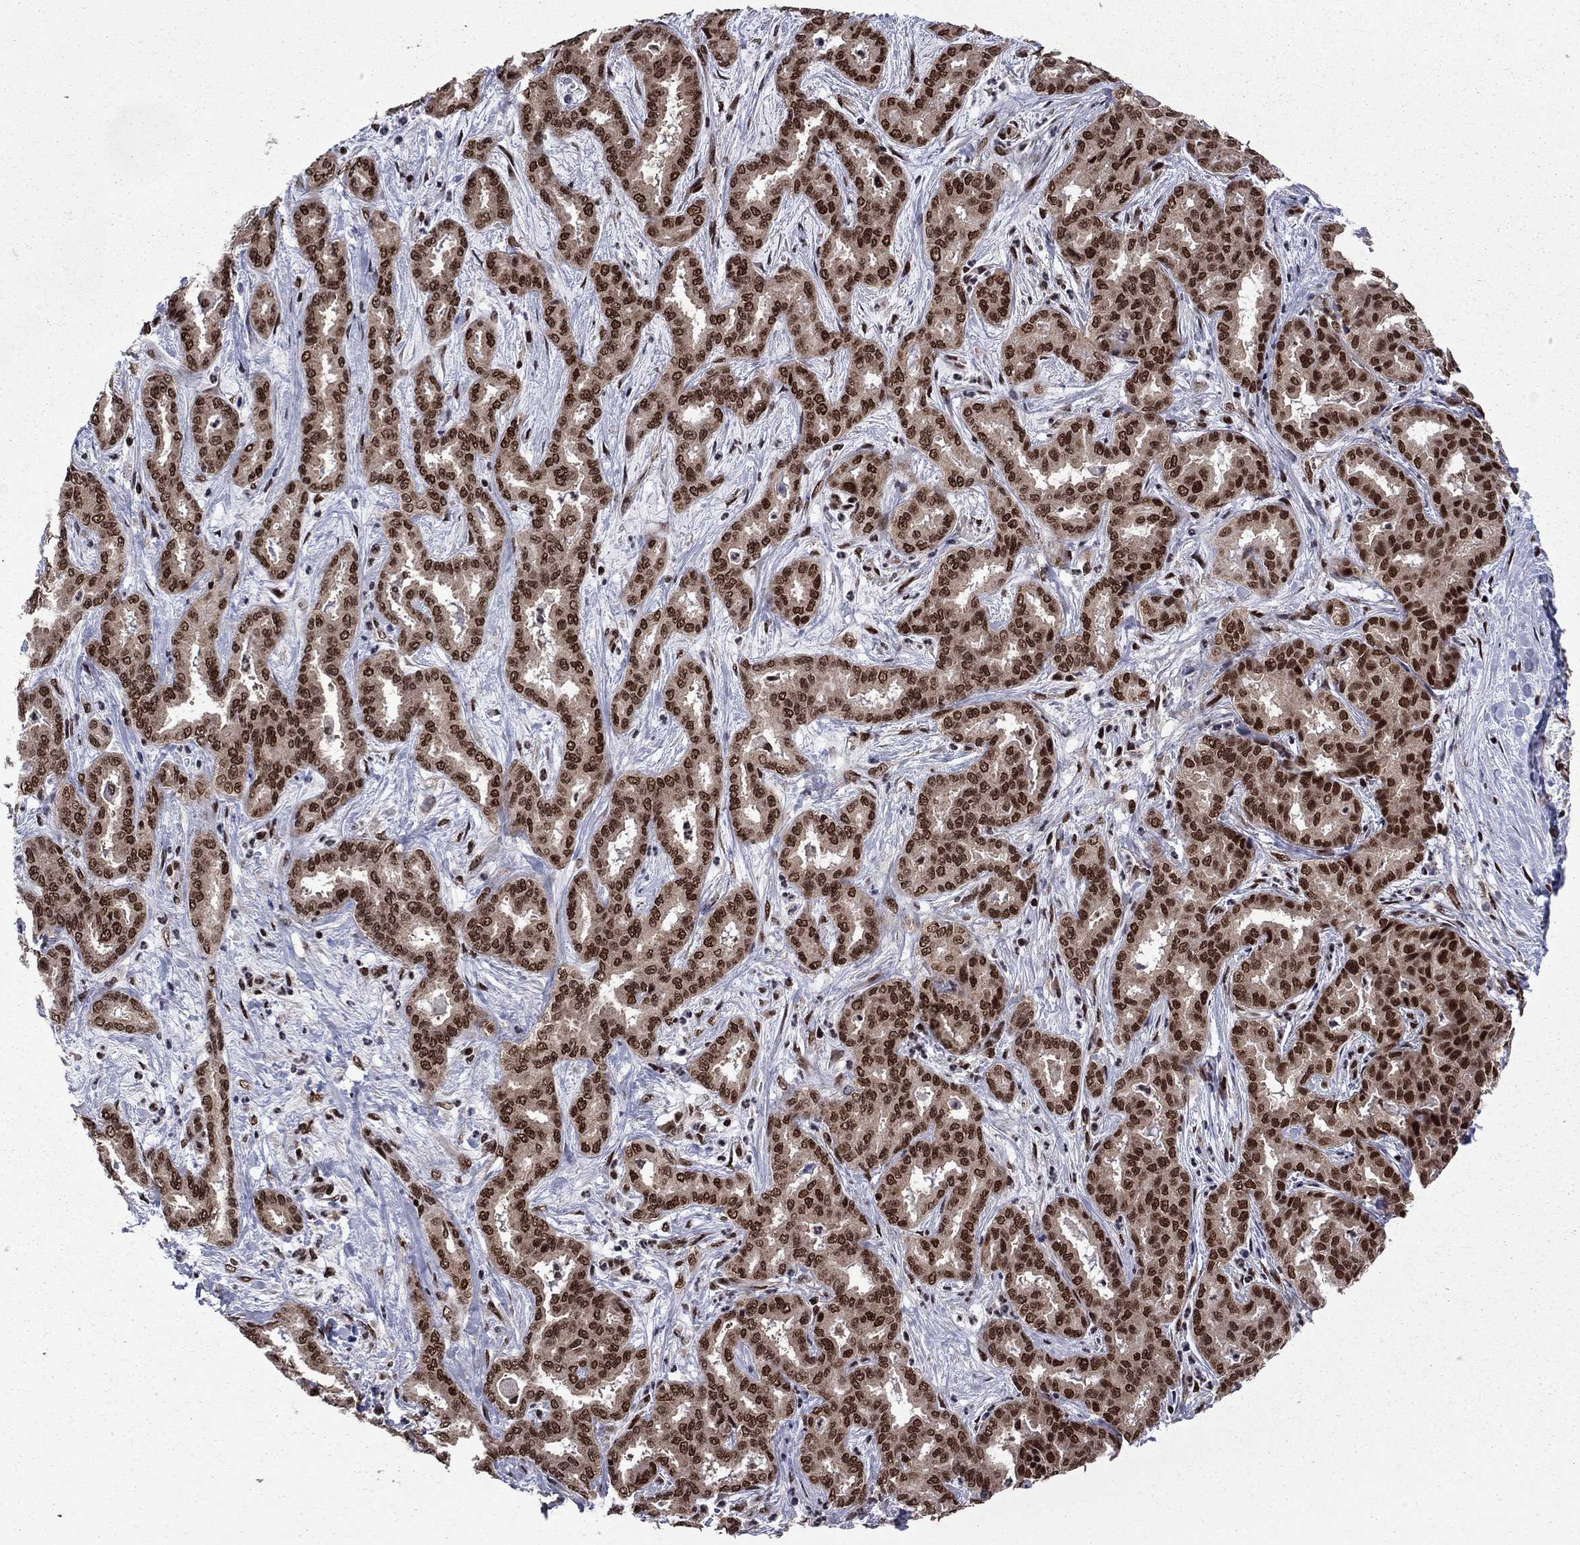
{"staining": {"intensity": "strong", "quantity": ">75%", "location": "nuclear"}, "tissue": "liver cancer", "cell_type": "Tumor cells", "image_type": "cancer", "snomed": [{"axis": "morphology", "description": "Cholangiocarcinoma"}, {"axis": "topography", "description": "Liver"}], "caption": "Protein analysis of liver cholangiocarcinoma tissue demonstrates strong nuclear positivity in approximately >75% of tumor cells.", "gene": "MED25", "patient": {"sex": "female", "age": 64}}